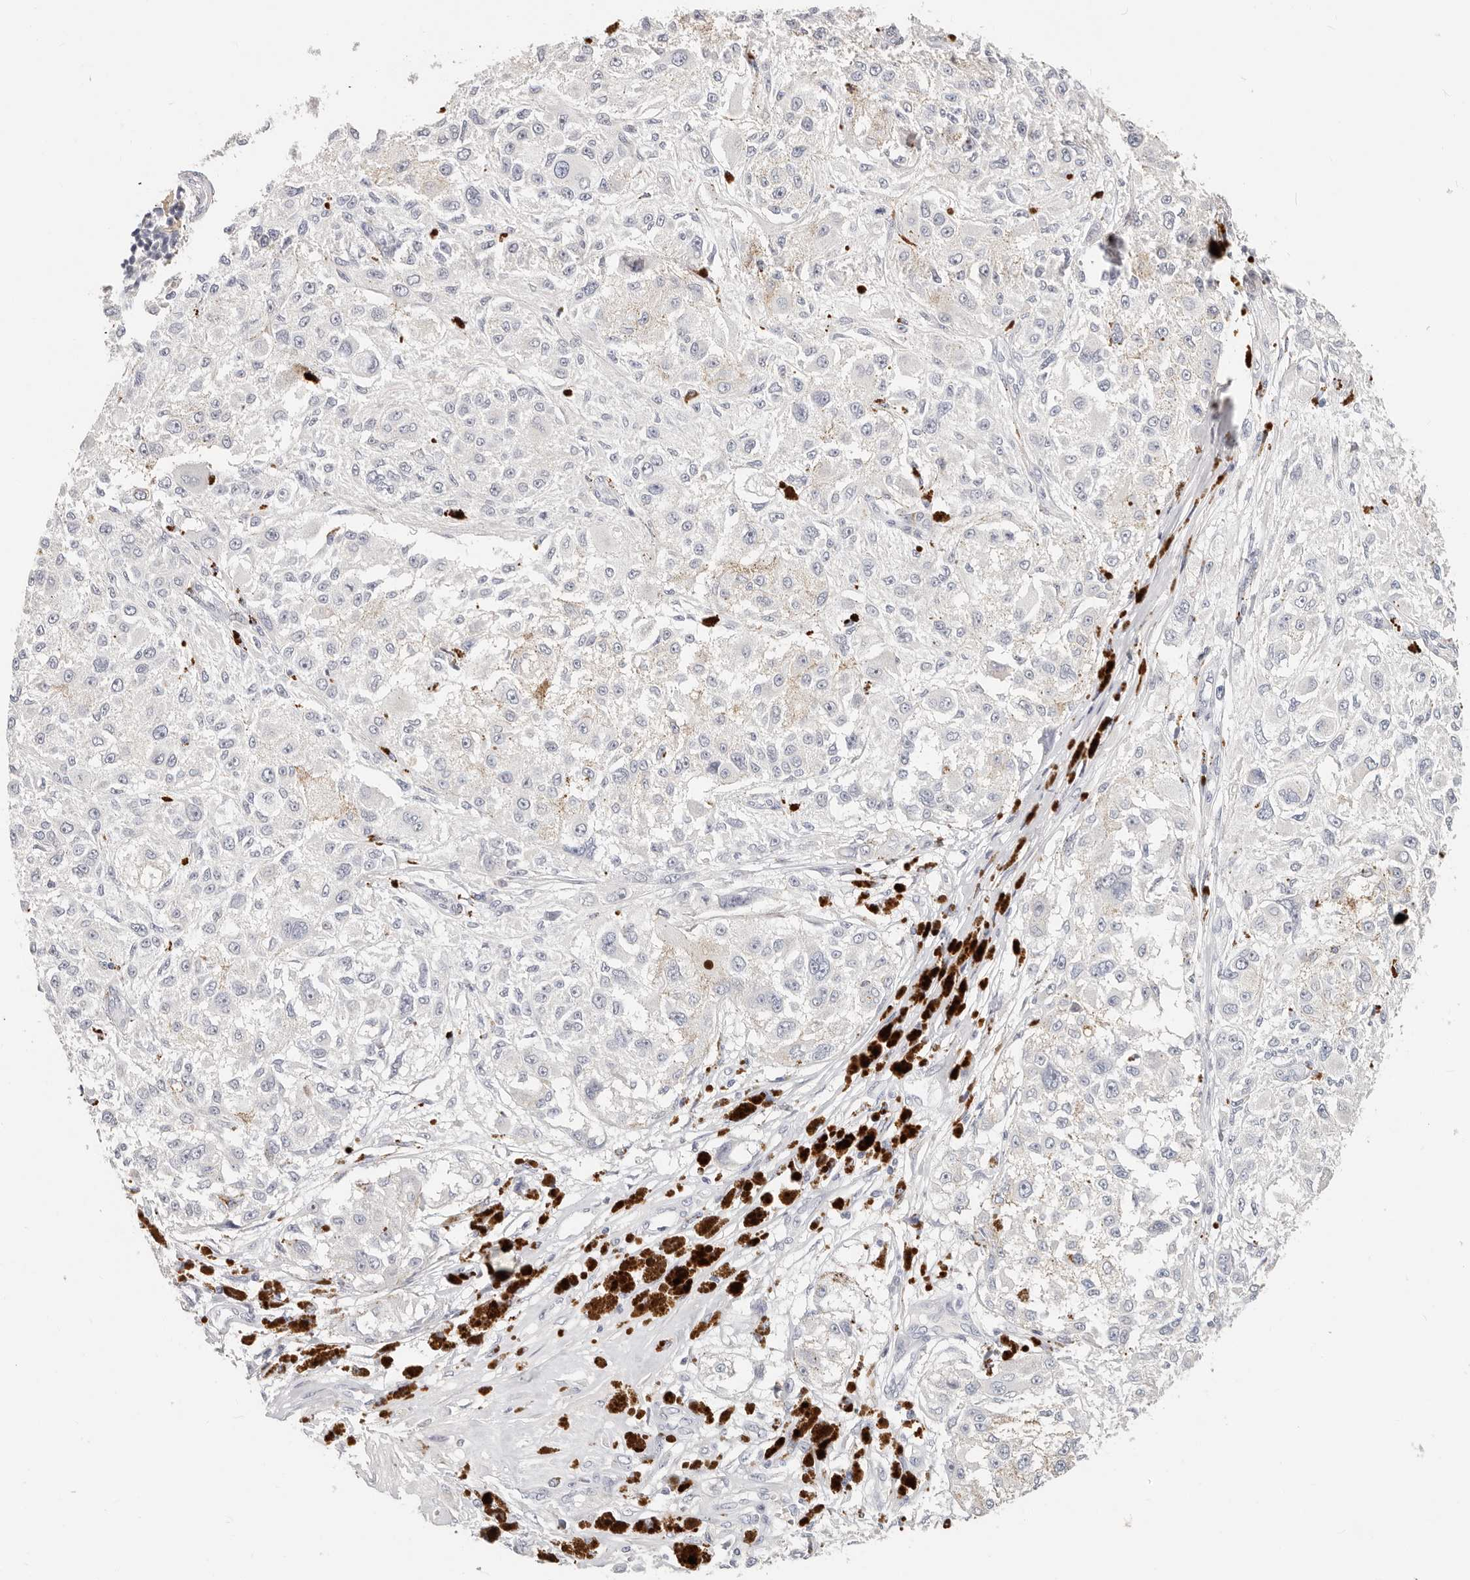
{"staining": {"intensity": "negative", "quantity": "none", "location": "none"}, "tissue": "melanoma", "cell_type": "Tumor cells", "image_type": "cancer", "snomed": [{"axis": "morphology", "description": "Necrosis, NOS"}, {"axis": "morphology", "description": "Malignant melanoma, NOS"}, {"axis": "topography", "description": "Skin"}], "caption": "Immunohistochemical staining of malignant melanoma displays no significant positivity in tumor cells. (IHC, brightfield microscopy, high magnification).", "gene": "ZRANB1", "patient": {"sex": "female", "age": 87}}